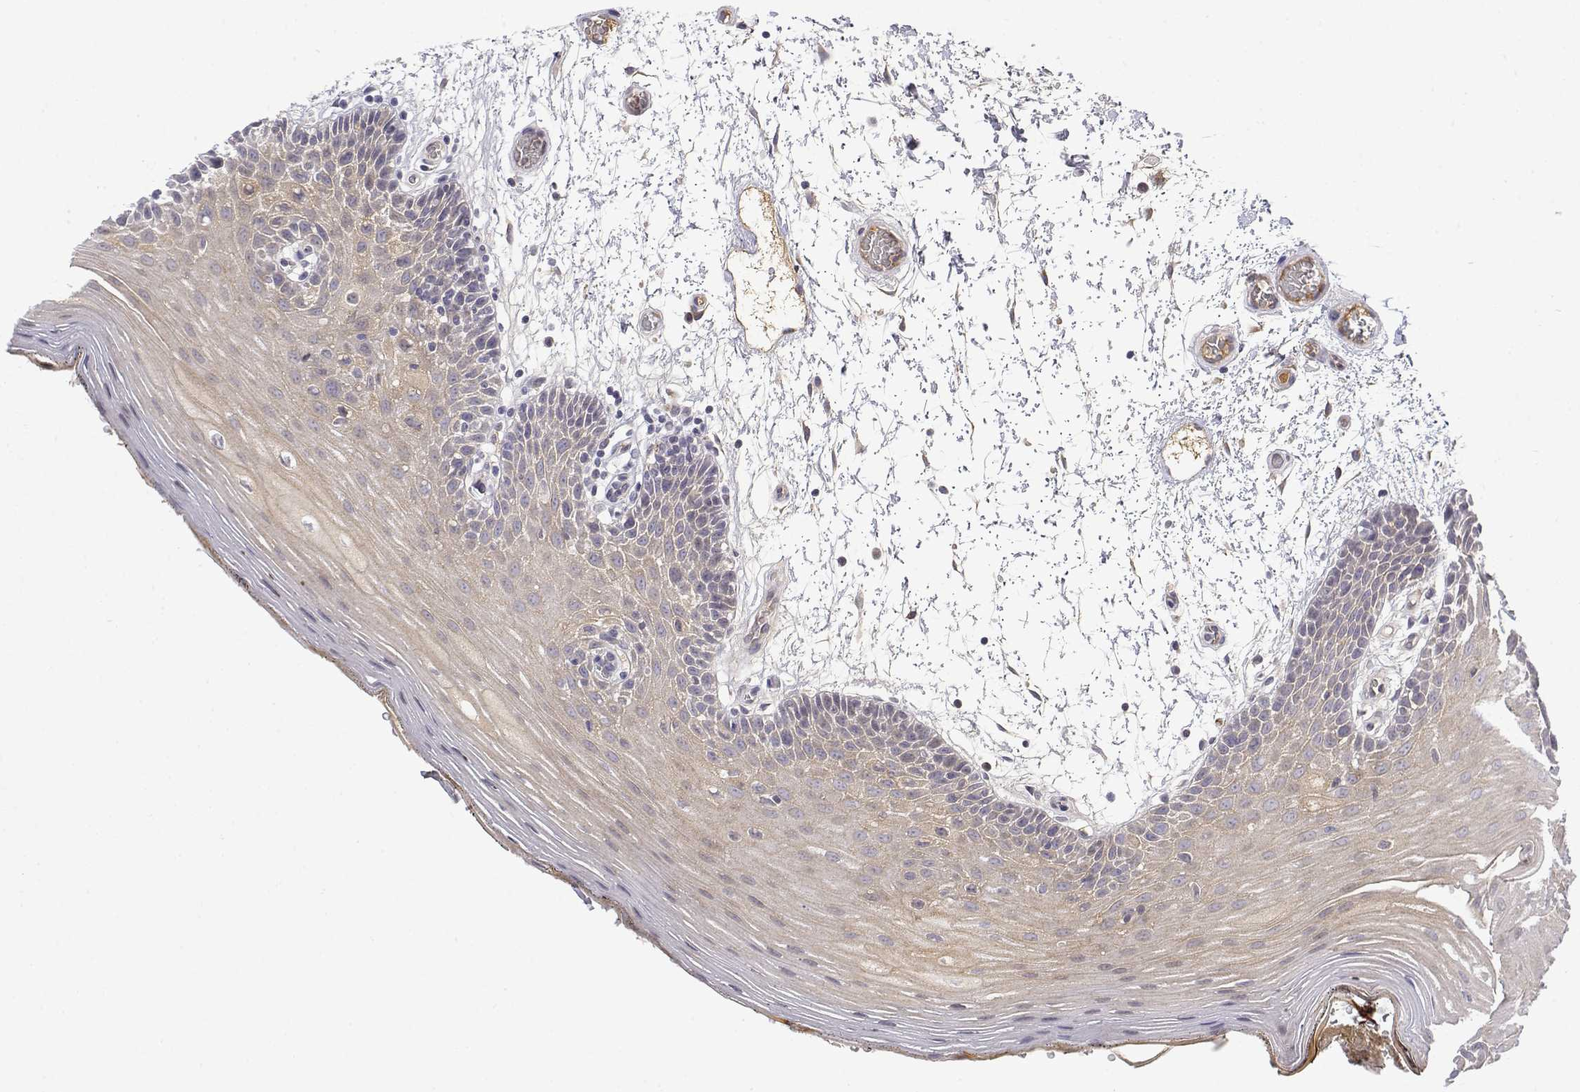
{"staining": {"intensity": "weak", "quantity": "<25%", "location": "cytoplasmic/membranous"}, "tissue": "oral mucosa", "cell_type": "Squamous epithelial cells", "image_type": "normal", "snomed": [{"axis": "morphology", "description": "Normal tissue, NOS"}, {"axis": "morphology", "description": "Squamous cell carcinoma, NOS"}, {"axis": "topography", "description": "Oral tissue"}, {"axis": "topography", "description": "Head-Neck"}], "caption": "Histopathology image shows no significant protein positivity in squamous epithelial cells of normal oral mucosa.", "gene": "IGFBP4", "patient": {"sex": "male", "age": 52}}